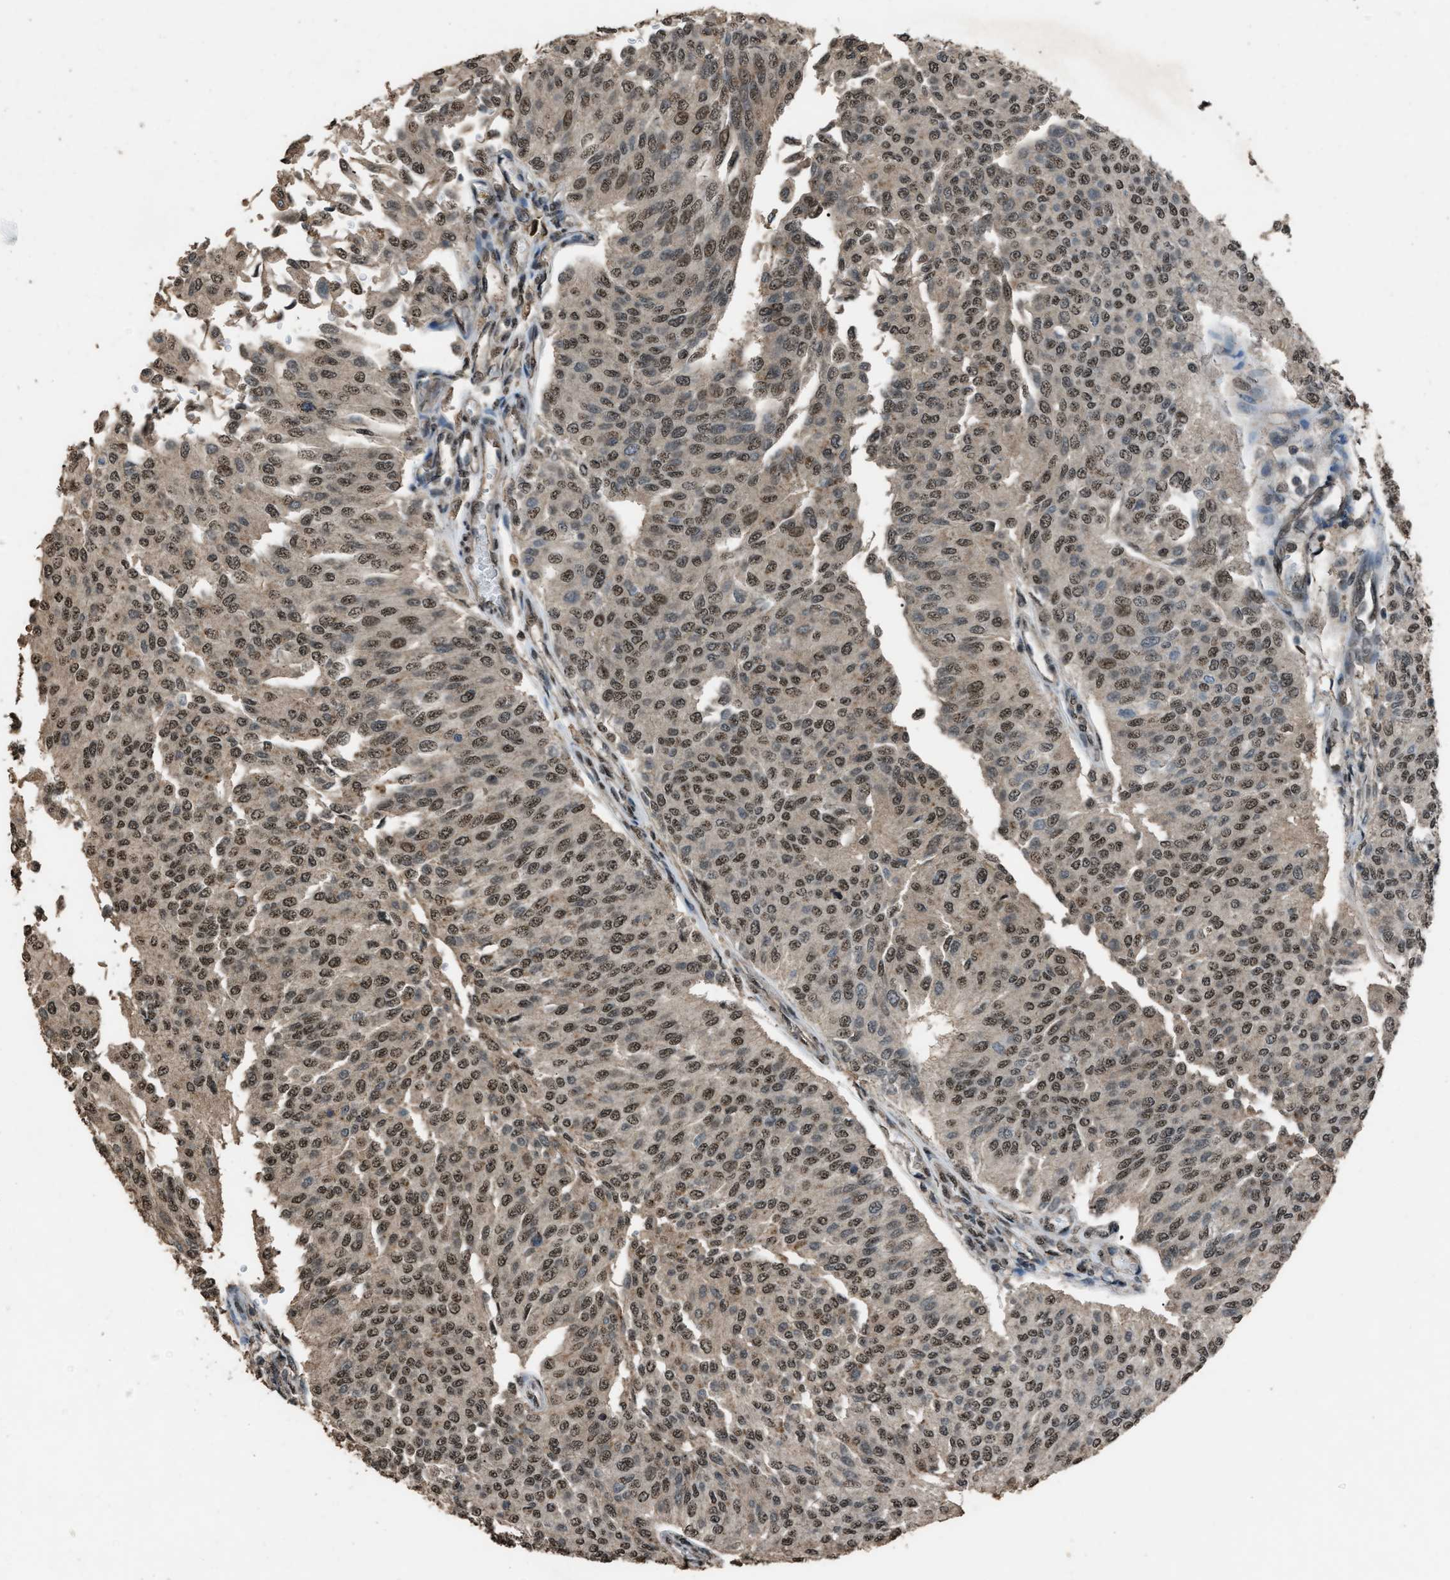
{"staining": {"intensity": "moderate", "quantity": ">75%", "location": "nuclear"}, "tissue": "urothelial cancer", "cell_type": "Tumor cells", "image_type": "cancer", "snomed": [{"axis": "morphology", "description": "Urothelial carcinoma, Low grade"}, {"axis": "topography", "description": "Urinary bladder"}], "caption": "Immunohistochemistry (IHC) of human urothelial cancer demonstrates medium levels of moderate nuclear staining in about >75% of tumor cells.", "gene": "SERTAD2", "patient": {"sex": "female", "age": 79}}